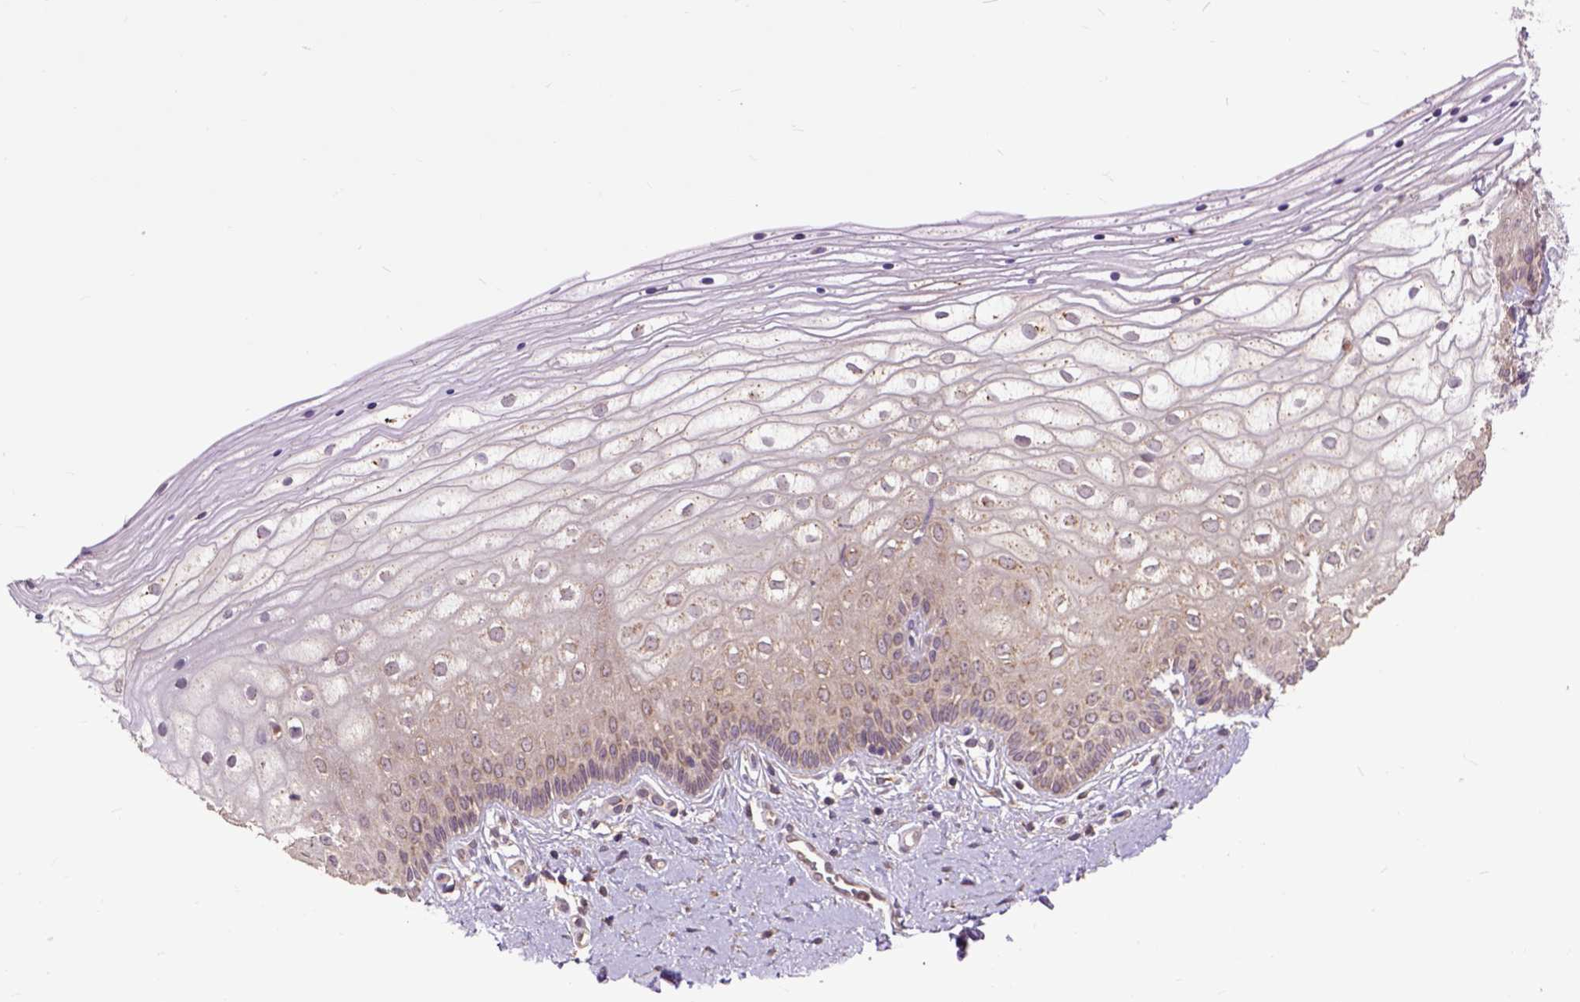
{"staining": {"intensity": "weak", "quantity": "25%-75%", "location": "cytoplasmic/membranous"}, "tissue": "vagina", "cell_type": "Squamous epithelial cells", "image_type": "normal", "snomed": [{"axis": "morphology", "description": "Normal tissue, NOS"}, {"axis": "topography", "description": "Vagina"}], "caption": "This is an image of immunohistochemistry (IHC) staining of normal vagina, which shows weak positivity in the cytoplasmic/membranous of squamous epithelial cells.", "gene": "ARL1", "patient": {"sex": "female", "age": 39}}